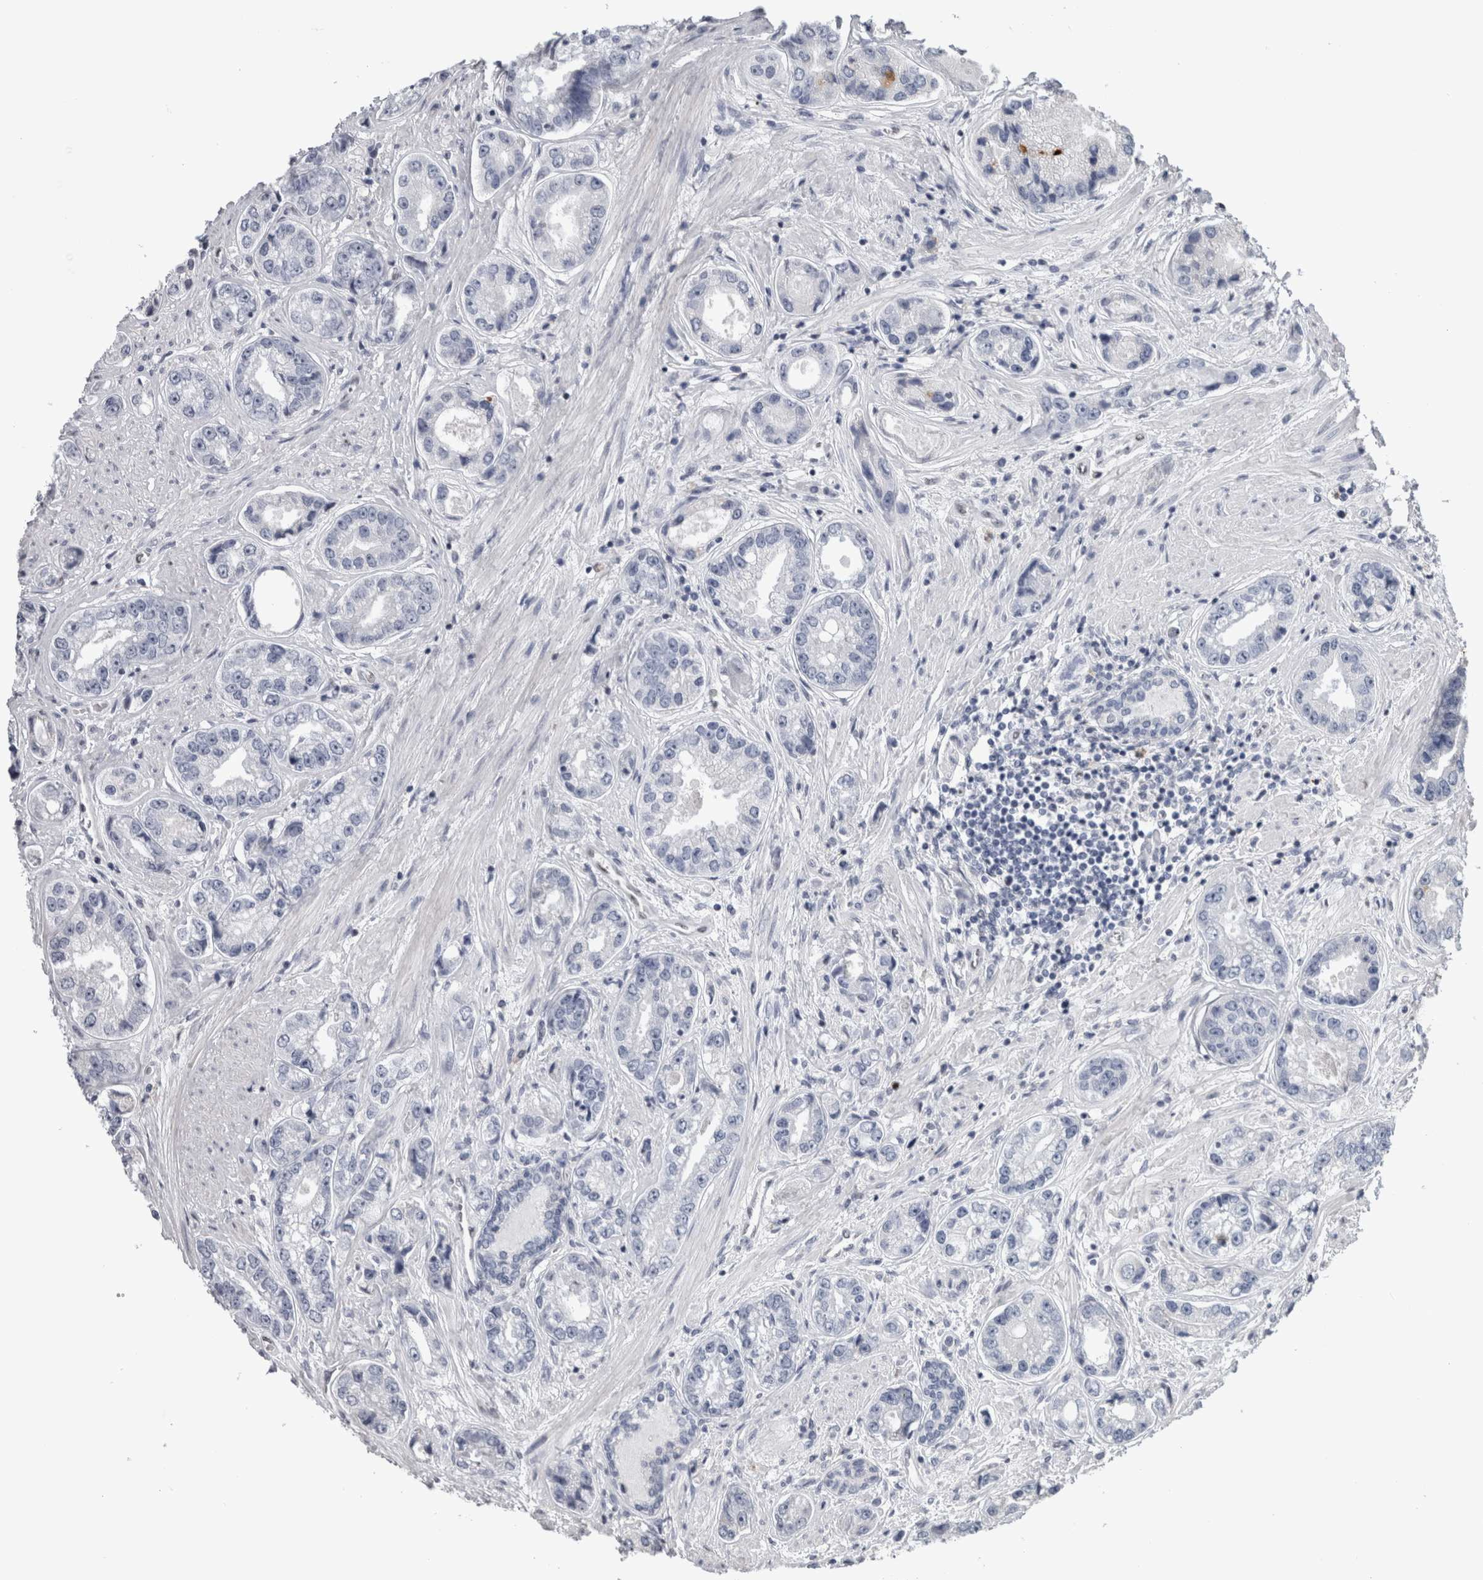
{"staining": {"intensity": "negative", "quantity": "none", "location": "none"}, "tissue": "prostate cancer", "cell_type": "Tumor cells", "image_type": "cancer", "snomed": [{"axis": "morphology", "description": "Adenocarcinoma, High grade"}, {"axis": "topography", "description": "Prostate"}], "caption": "DAB (3,3'-diaminobenzidine) immunohistochemical staining of prostate high-grade adenocarcinoma demonstrates no significant positivity in tumor cells.", "gene": "IL33", "patient": {"sex": "male", "age": 61}}